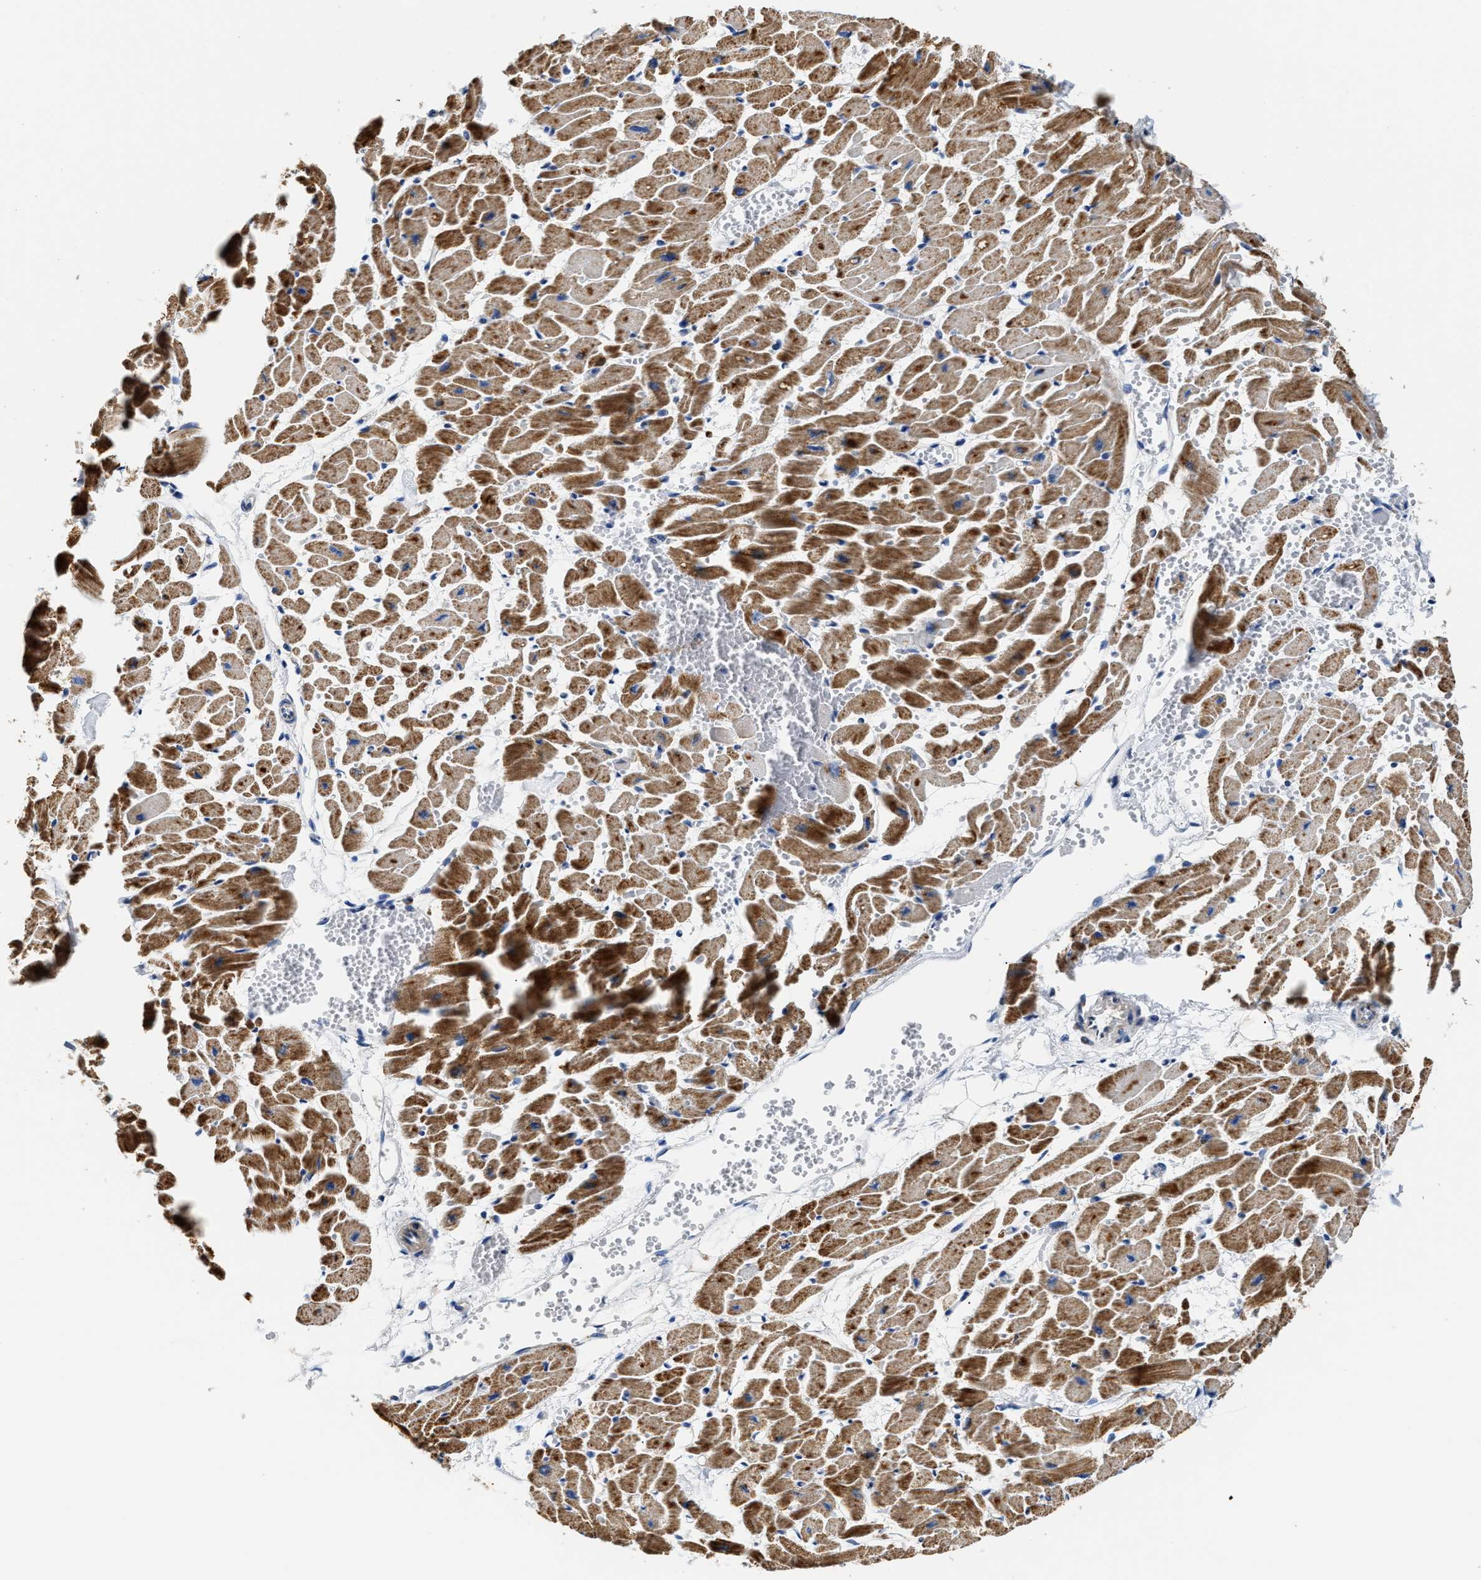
{"staining": {"intensity": "strong", "quantity": ">75%", "location": "cytoplasmic/membranous"}, "tissue": "heart muscle", "cell_type": "Cardiomyocytes", "image_type": "normal", "snomed": [{"axis": "morphology", "description": "Normal tissue, NOS"}, {"axis": "topography", "description": "Heart"}], "caption": "Immunohistochemistry of normal human heart muscle reveals high levels of strong cytoplasmic/membranous positivity in approximately >75% of cardiomyocytes.", "gene": "ACADVL", "patient": {"sex": "female", "age": 19}}